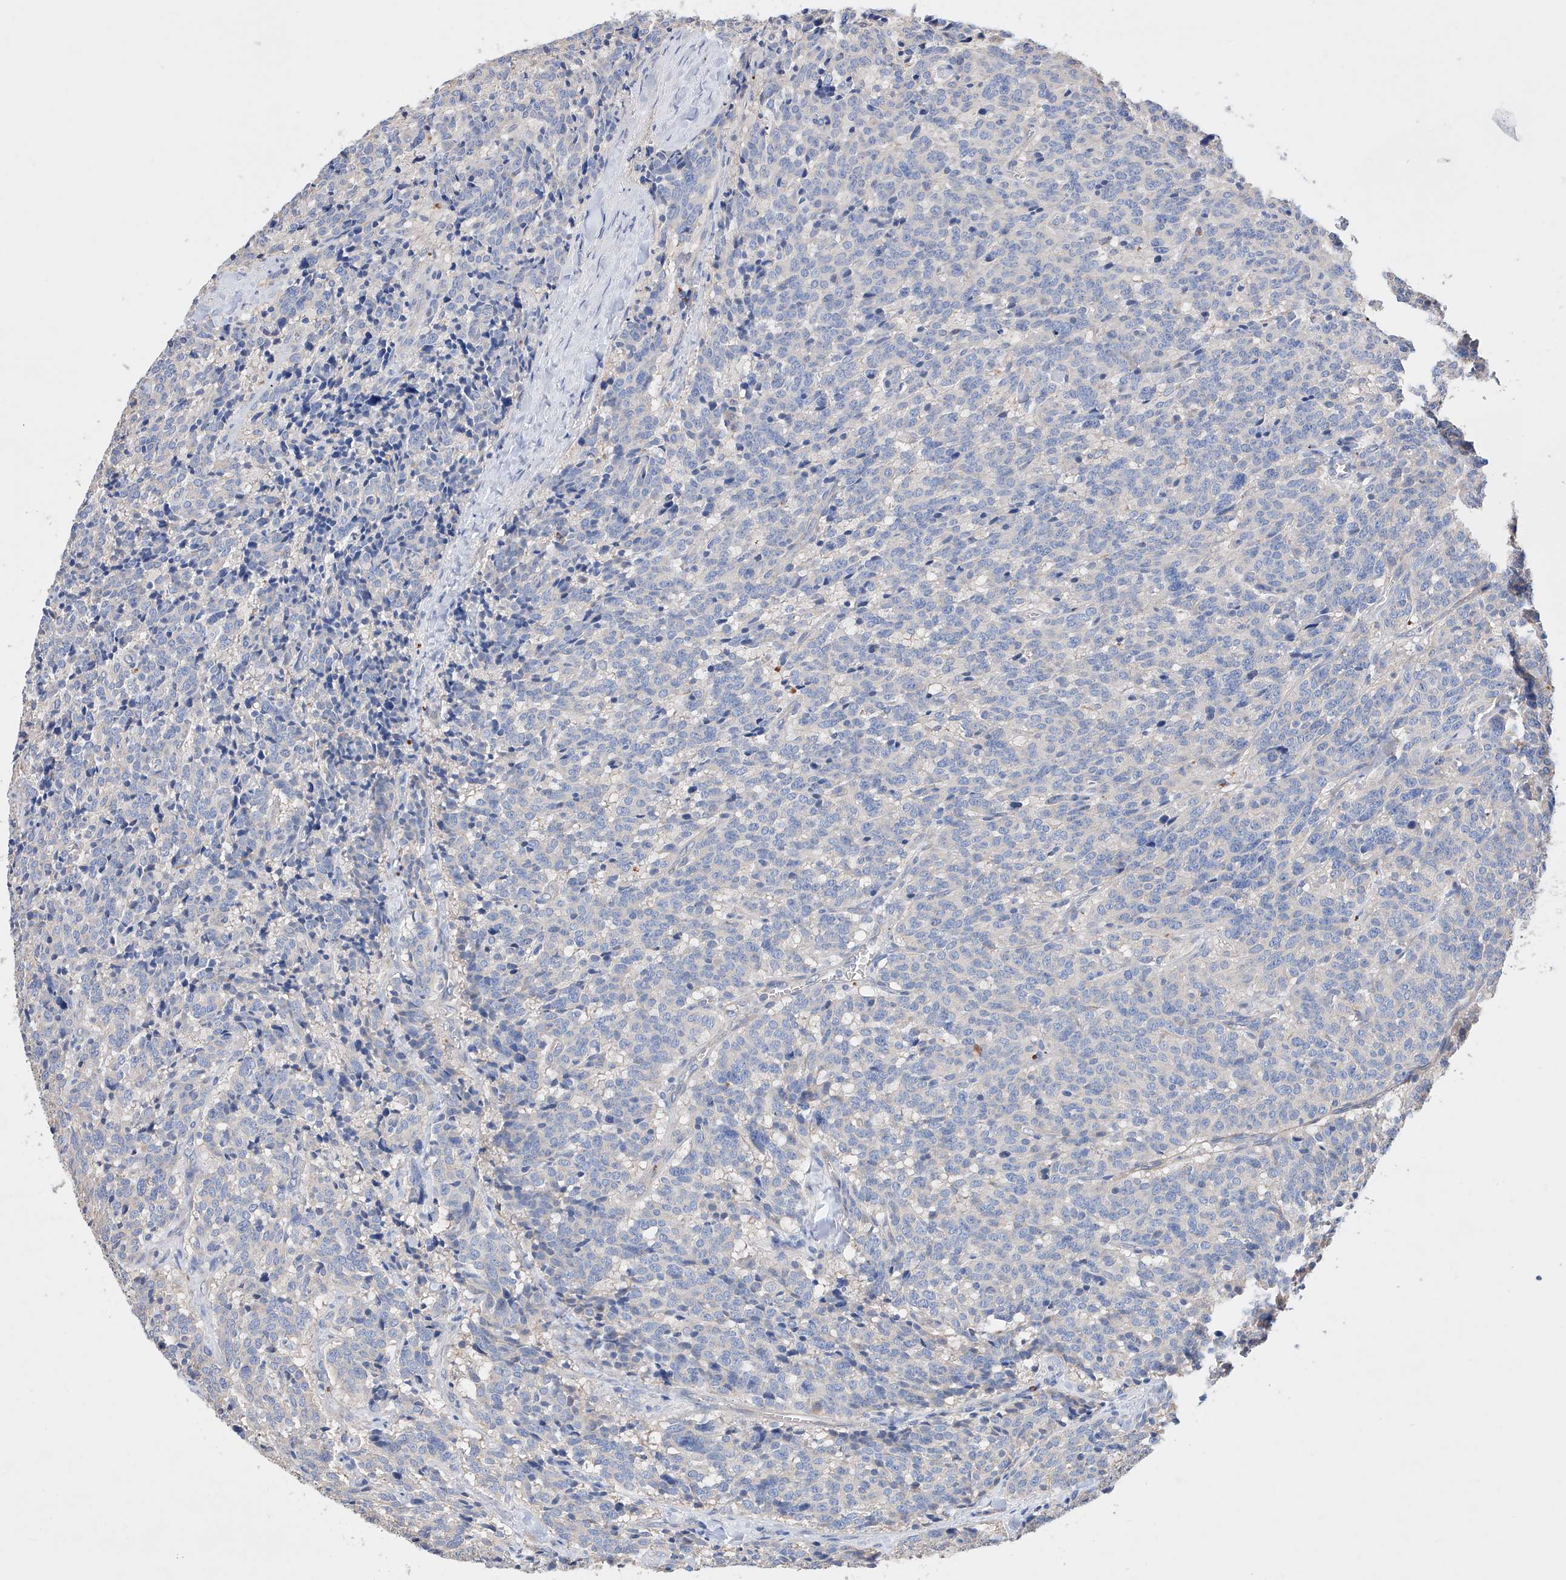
{"staining": {"intensity": "negative", "quantity": "none", "location": "none"}, "tissue": "carcinoid", "cell_type": "Tumor cells", "image_type": "cancer", "snomed": [{"axis": "morphology", "description": "Carcinoid, malignant, NOS"}, {"axis": "topography", "description": "Lung"}], "caption": "Photomicrograph shows no significant protein positivity in tumor cells of carcinoid.", "gene": "AFG1L", "patient": {"sex": "female", "age": 46}}